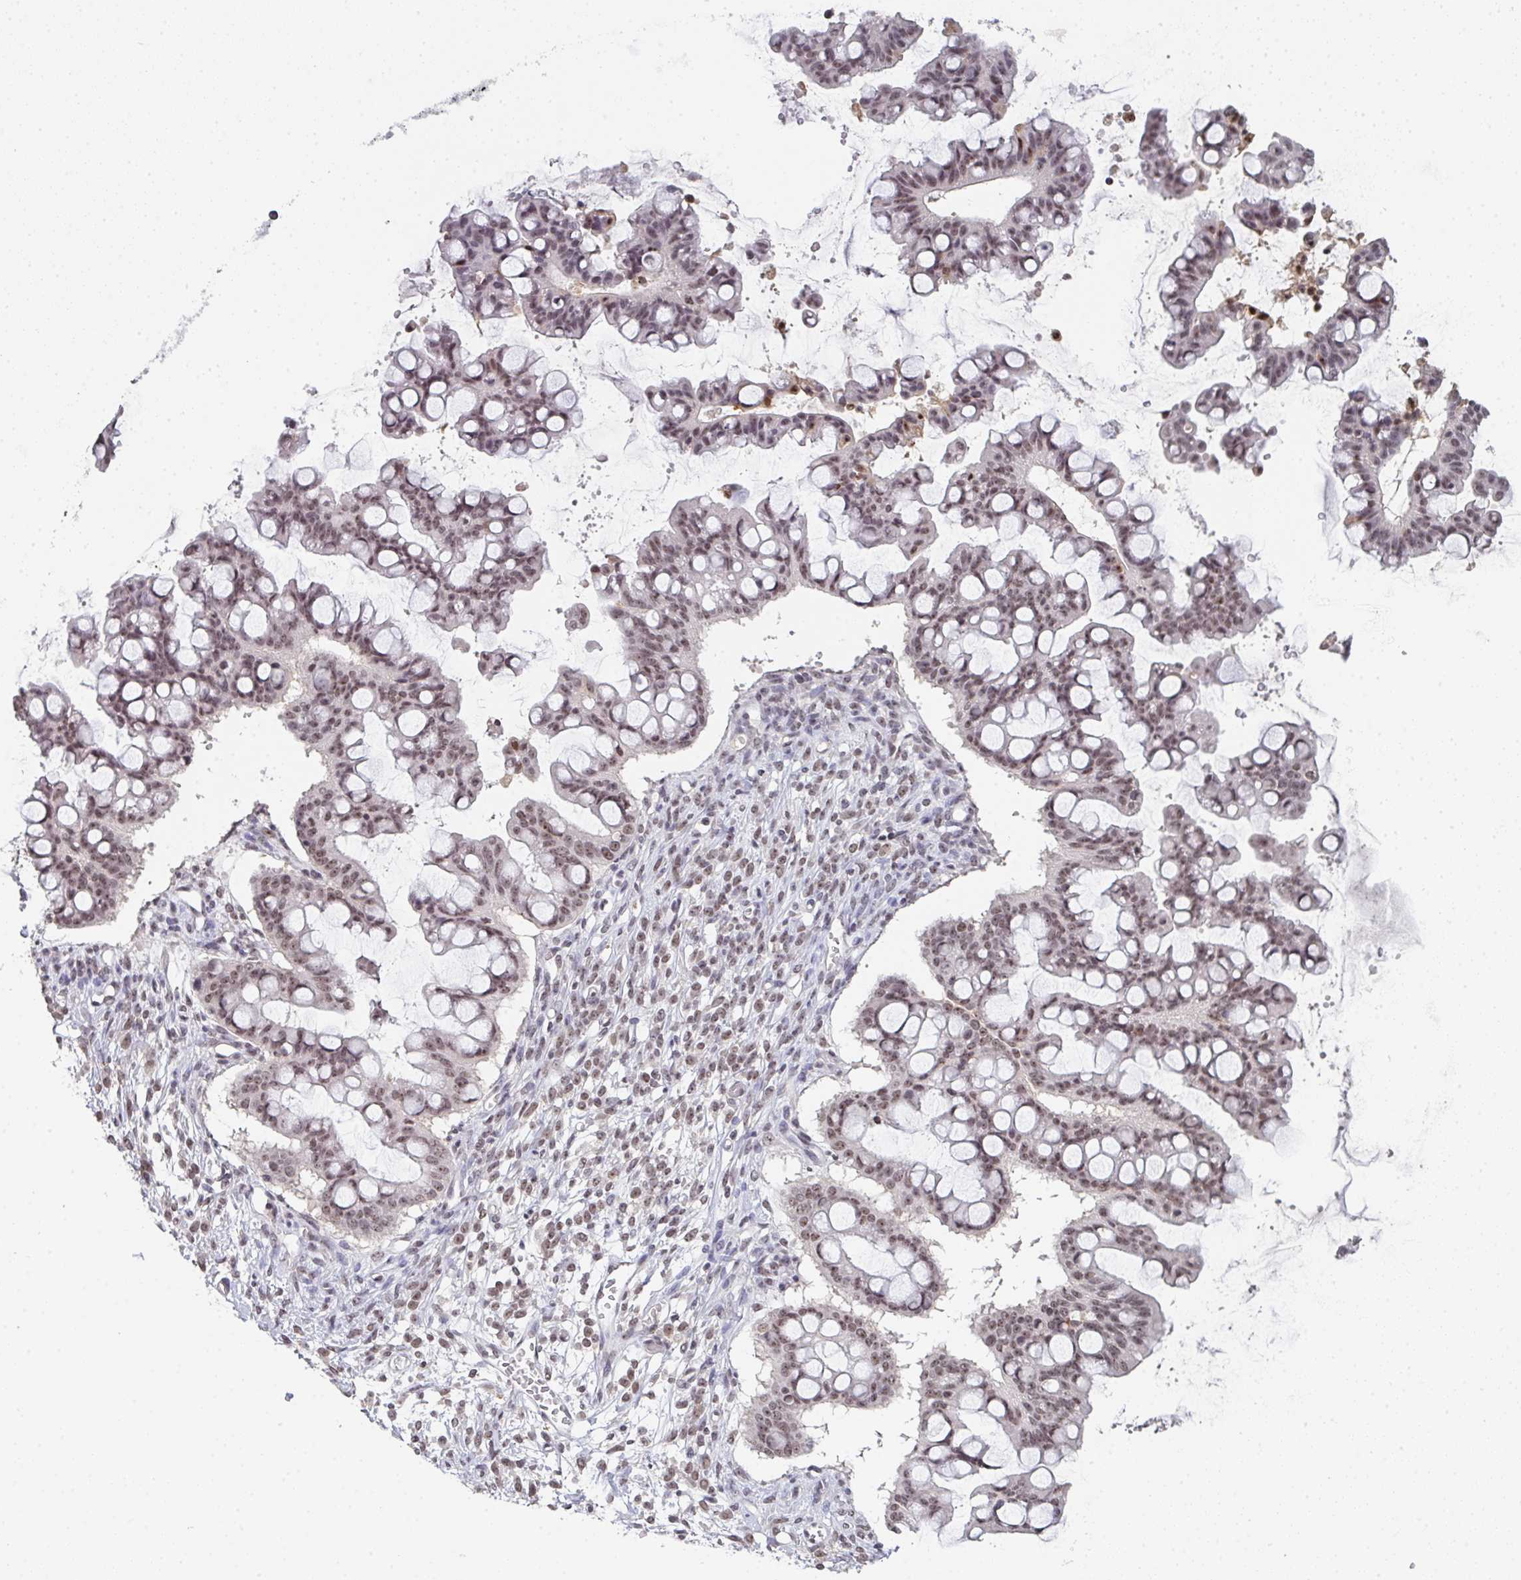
{"staining": {"intensity": "moderate", "quantity": ">75%", "location": "nuclear"}, "tissue": "ovarian cancer", "cell_type": "Tumor cells", "image_type": "cancer", "snomed": [{"axis": "morphology", "description": "Cystadenocarcinoma, mucinous, NOS"}, {"axis": "topography", "description": "Ovary"}], "caption": "Moderate nuclear expression for a protein is identified in approximately >75% of tumor cells of mucinous cystadenocarcinoma (ovarian) using immunohistochemistry (IHC).", "gene": "DKC1", "patient": {"sex": "female", "age": 73}}